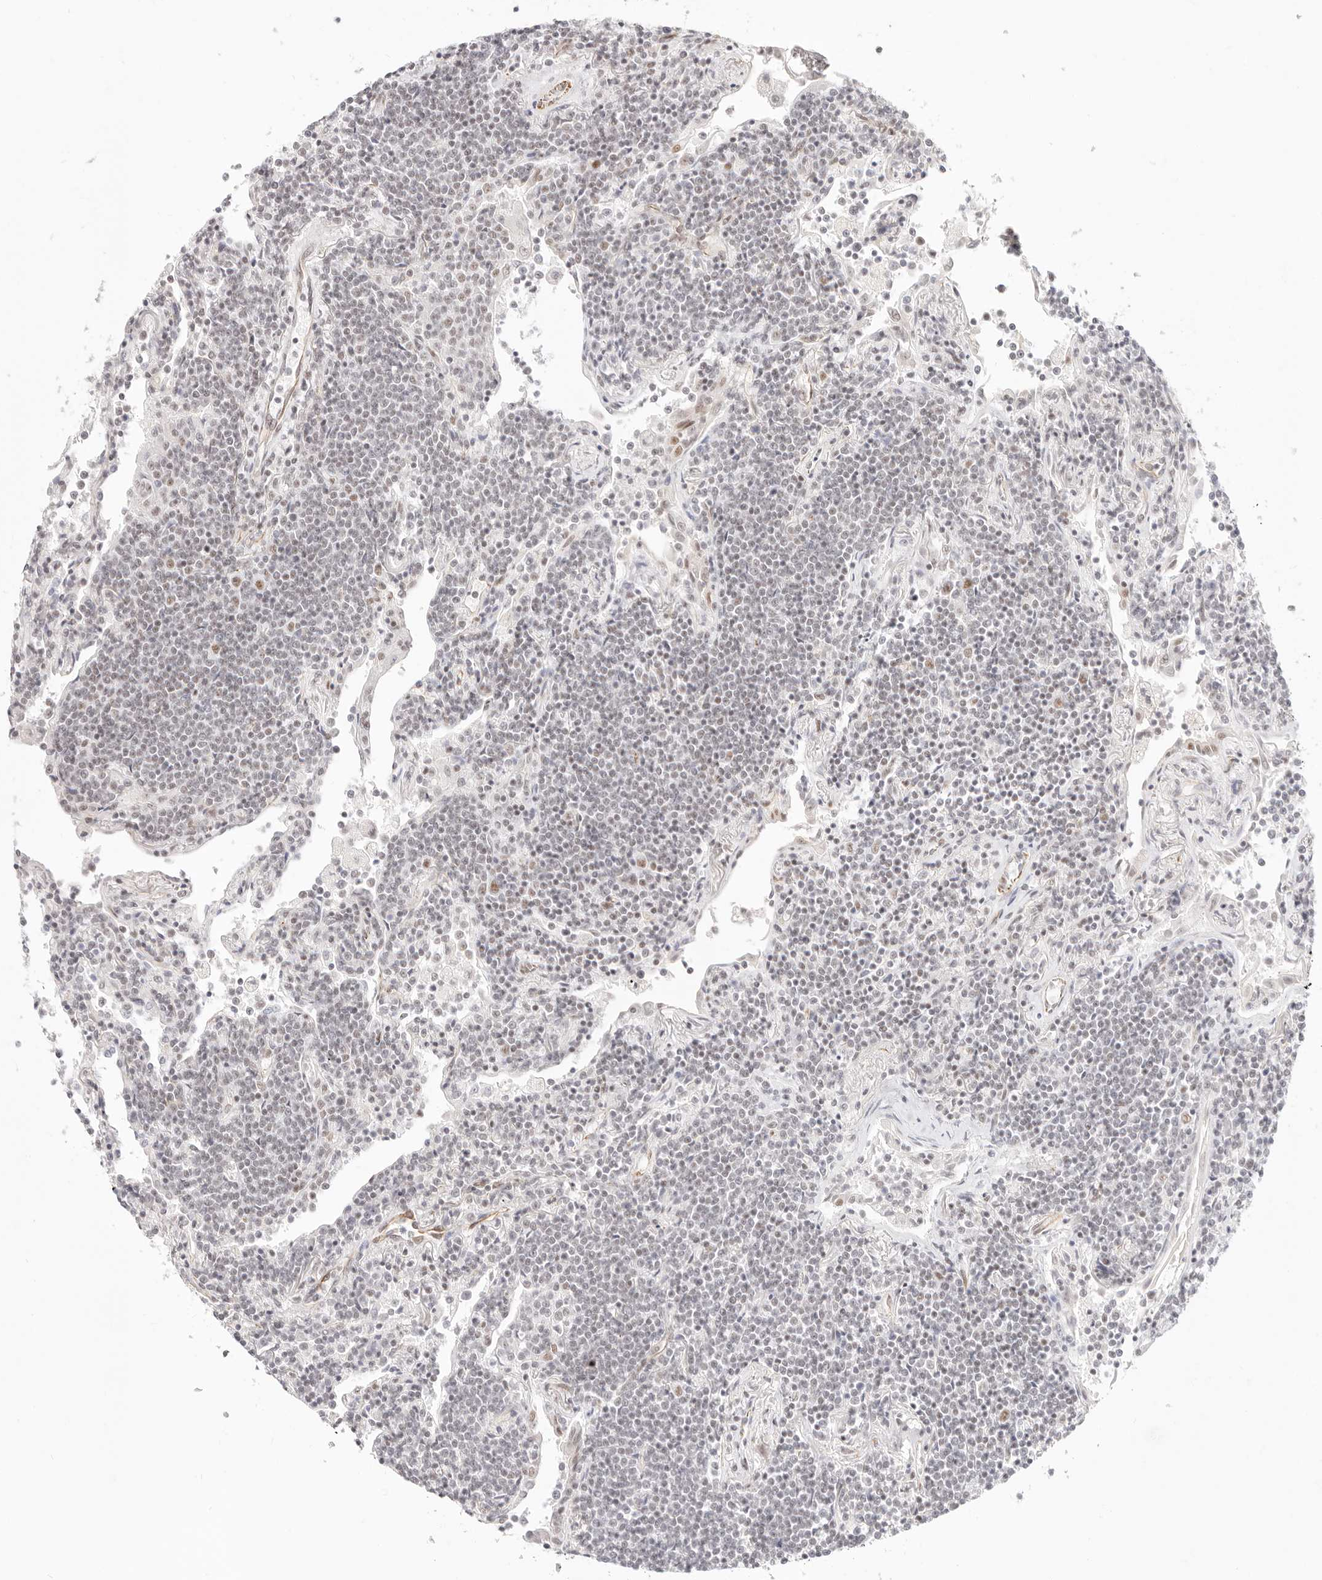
{"staining": {"intensity": "negative", "quantity": "none", "location": "none"}, "tissue": "lymphoma", "cell_type": "Tumor cells", "image_type": "cancer", "snomed": [{"axis": "morphology", "description": "Malignant lymphoma, non-Hodgkin's type, Low grade"}, {"axis": "topography", "description": "Lung"}], "caption": "DAB immunohistochemical staining of human malignant lymphoma, non-Hodgkin's type (low-grade) displays no significant positivity in tumor cells.", "gene": "ZC3H11A", "patient": {"sex": "female", "age": 71}}